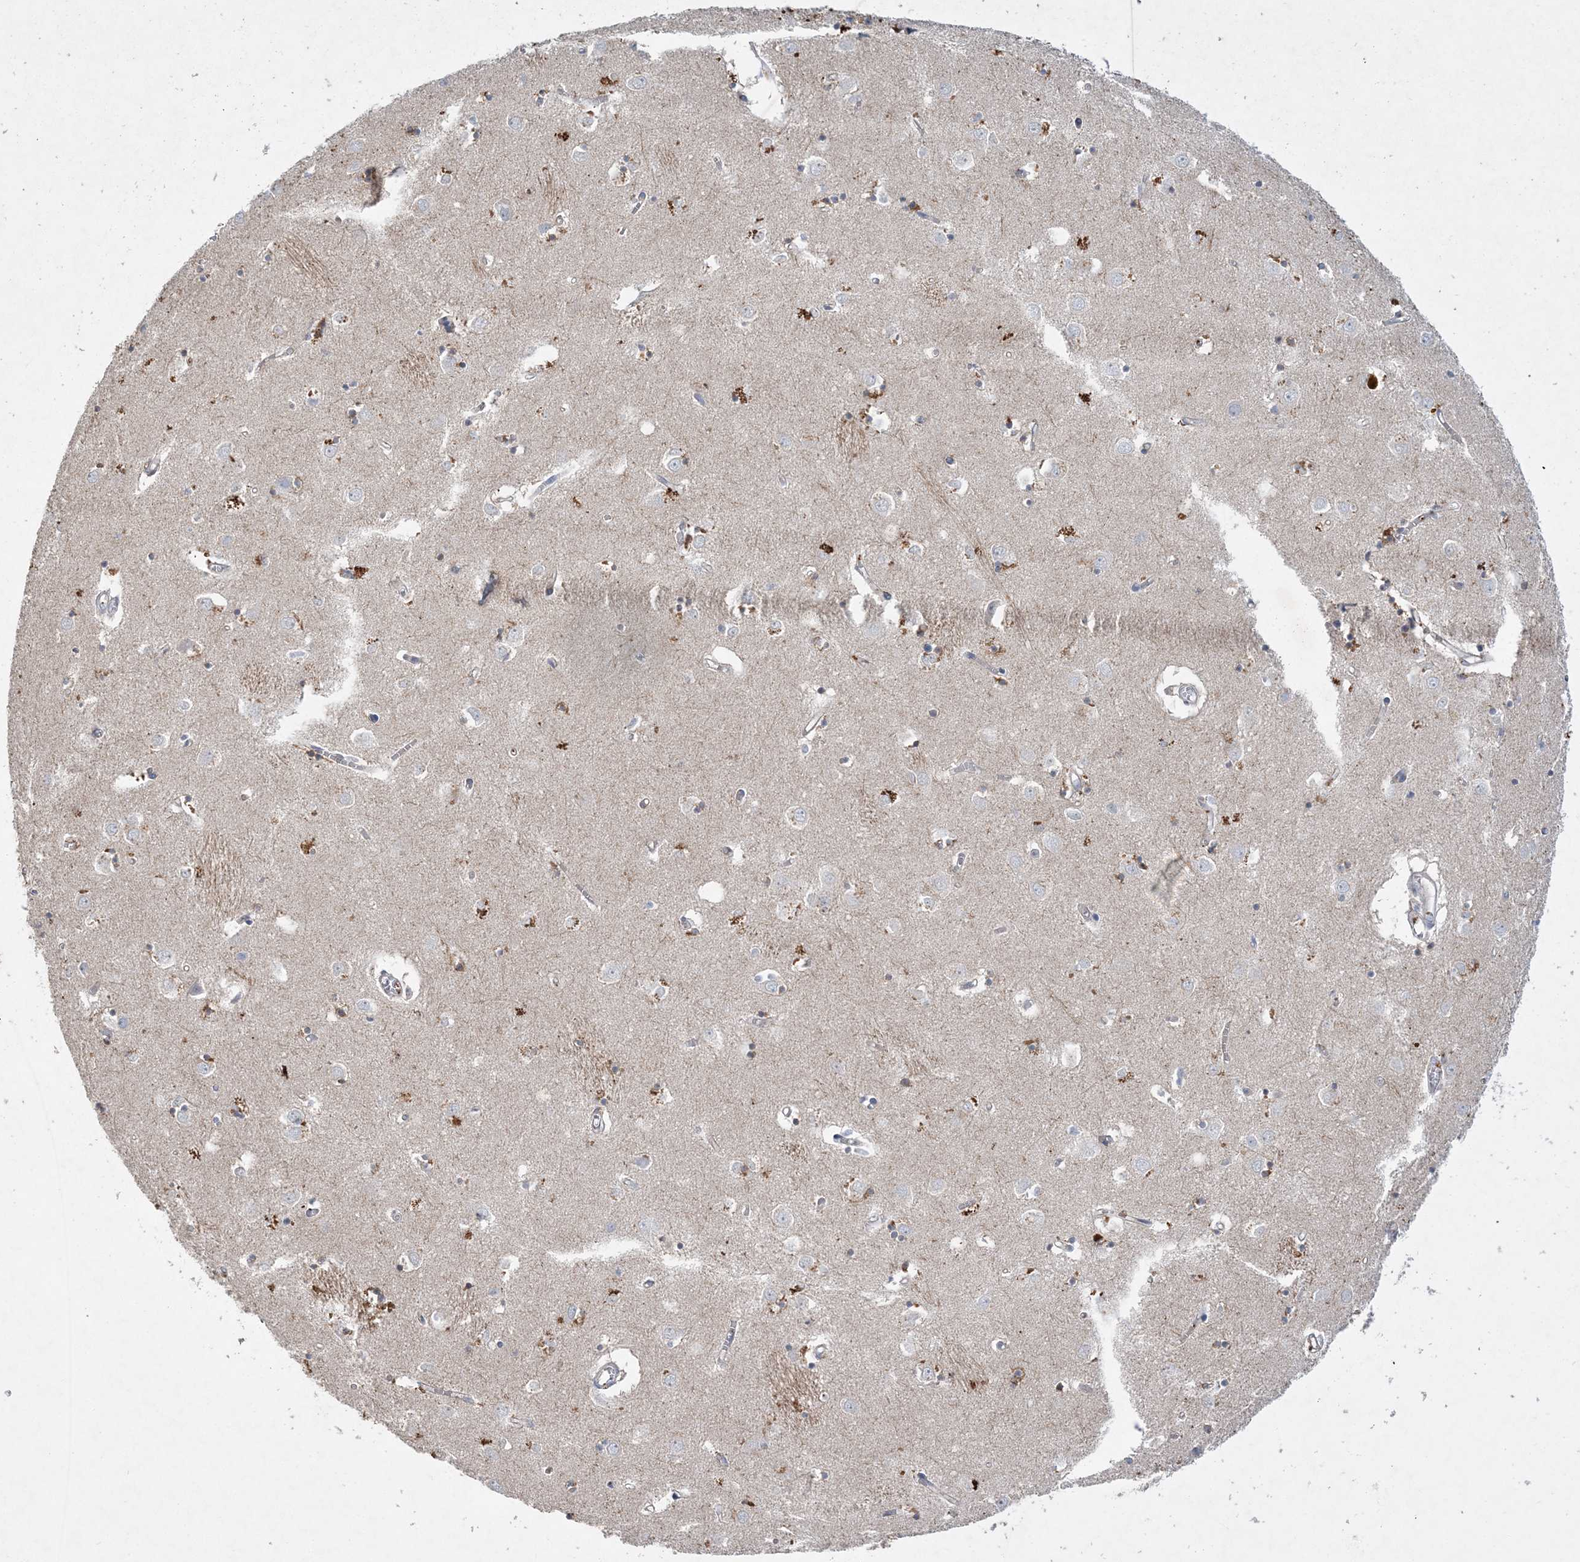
{"staining": {"intensity": "negative", "quantity": "none", "location": "none"}, "tissue": "caudate", "cell_type": "Glial cells", "image_type": "normal", "snomed": [{"axis": "morphology", "description": "Normal tissue, NOS"}, {"axis": "topography", "description": "Lateral ventricle wall"}], "caption": "This photomicrograph is of unremarkable caudate stained with immunohistochemistry to label a protein in brown with the nuclei are counter-stained blue. There is no staining in glial cells.", "gene": "ADCK2", "patient": {"sex": "male", "age": 70}}